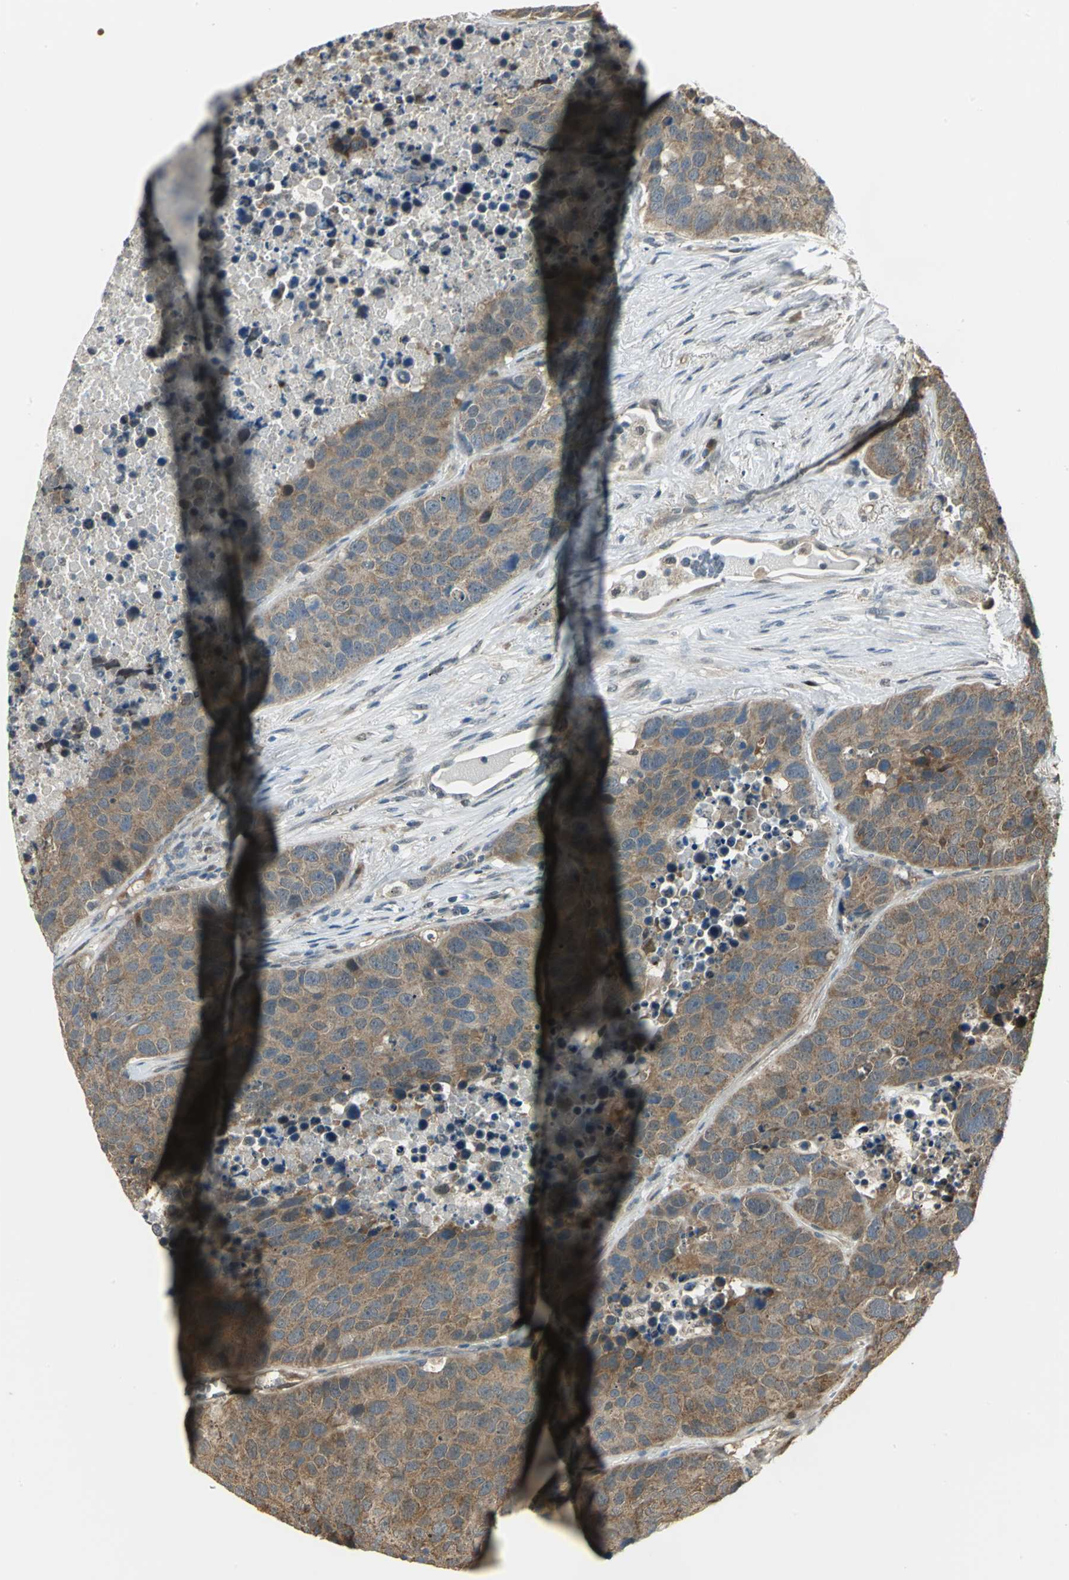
{"staining": {"intensity": "moderate", "quantity": ">75%", "location": "cytoplasmic/membranous"}, "tissue": "carcinoid", "cell_type": "Tumor cells", "image_type": "cancer", "snomed": [{"axis": "morphology", "description": "Carcinoid, malignant, NOS"}, {"axis": "topography", "description": "Lung"}], "caption": "Brown immunohistochemical staining in human carcinoid (malignant) displays moderate cytoplasmic/membranous positivity in about >75% of tumor cells. The protein of interest is shown in brown color, while the nuclei are stained blue.", "gene": "PSMC4", "patient": {"sex": "male", "age": 60}}